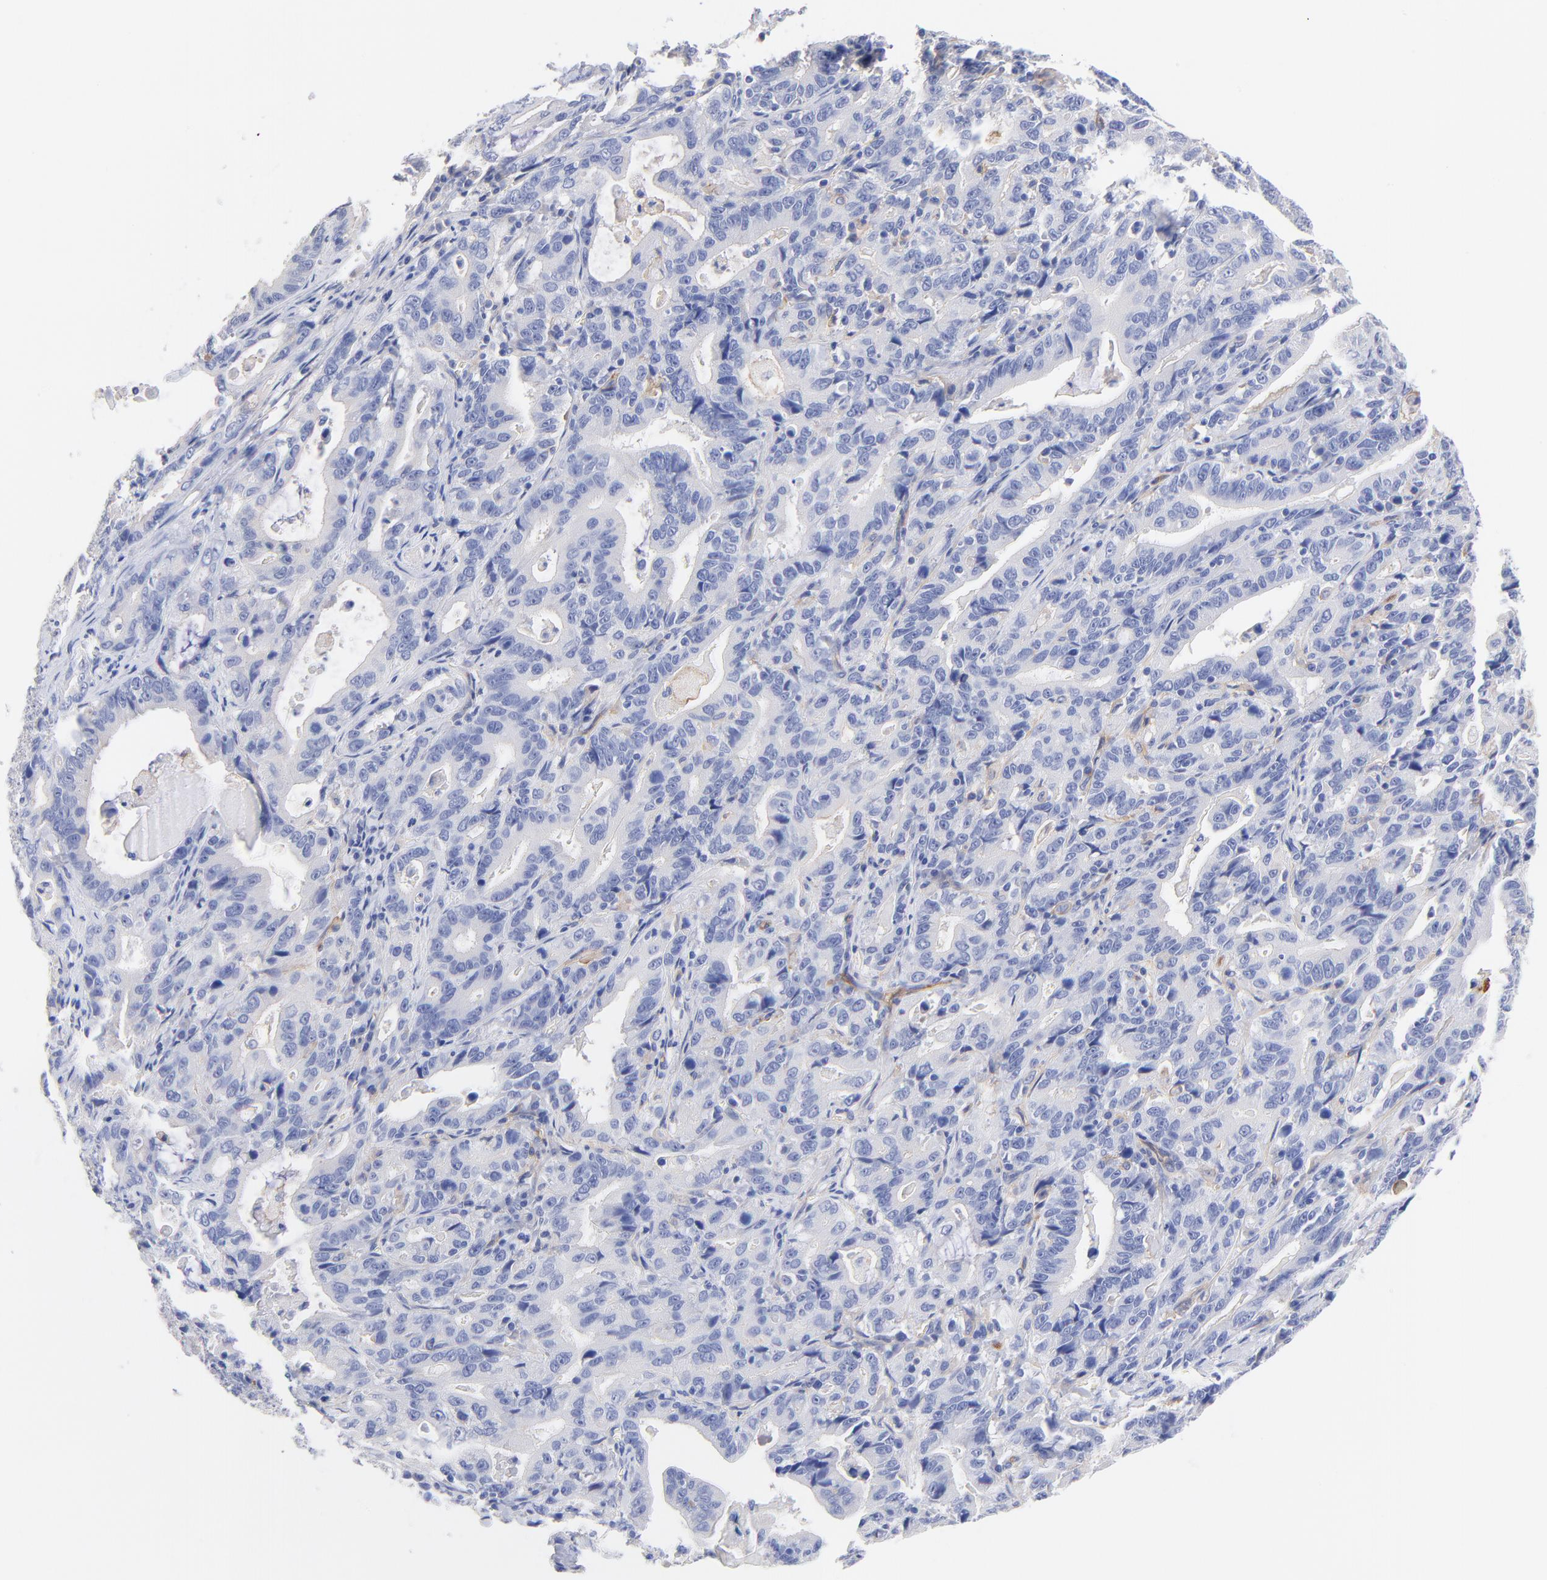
{"staining": {"intensity": "negative", "quantity": "none", "location": "none"}, "tissue": "stomach cancer", "cell_type": "Tumor cells", "image_type": "cancer", "snomed": [{"axis": "morphology", "description": "Adenocarcinoma, NOS"}, {"axis": "topography", "description": "Stomach, upper"}], "caption": "A micrograph of human stomach cancer (adenocarcinoma) is negative for staining in tumor cells.", "gene": "SLC44A2", "patient": {"sex": "male", "age": 63}}